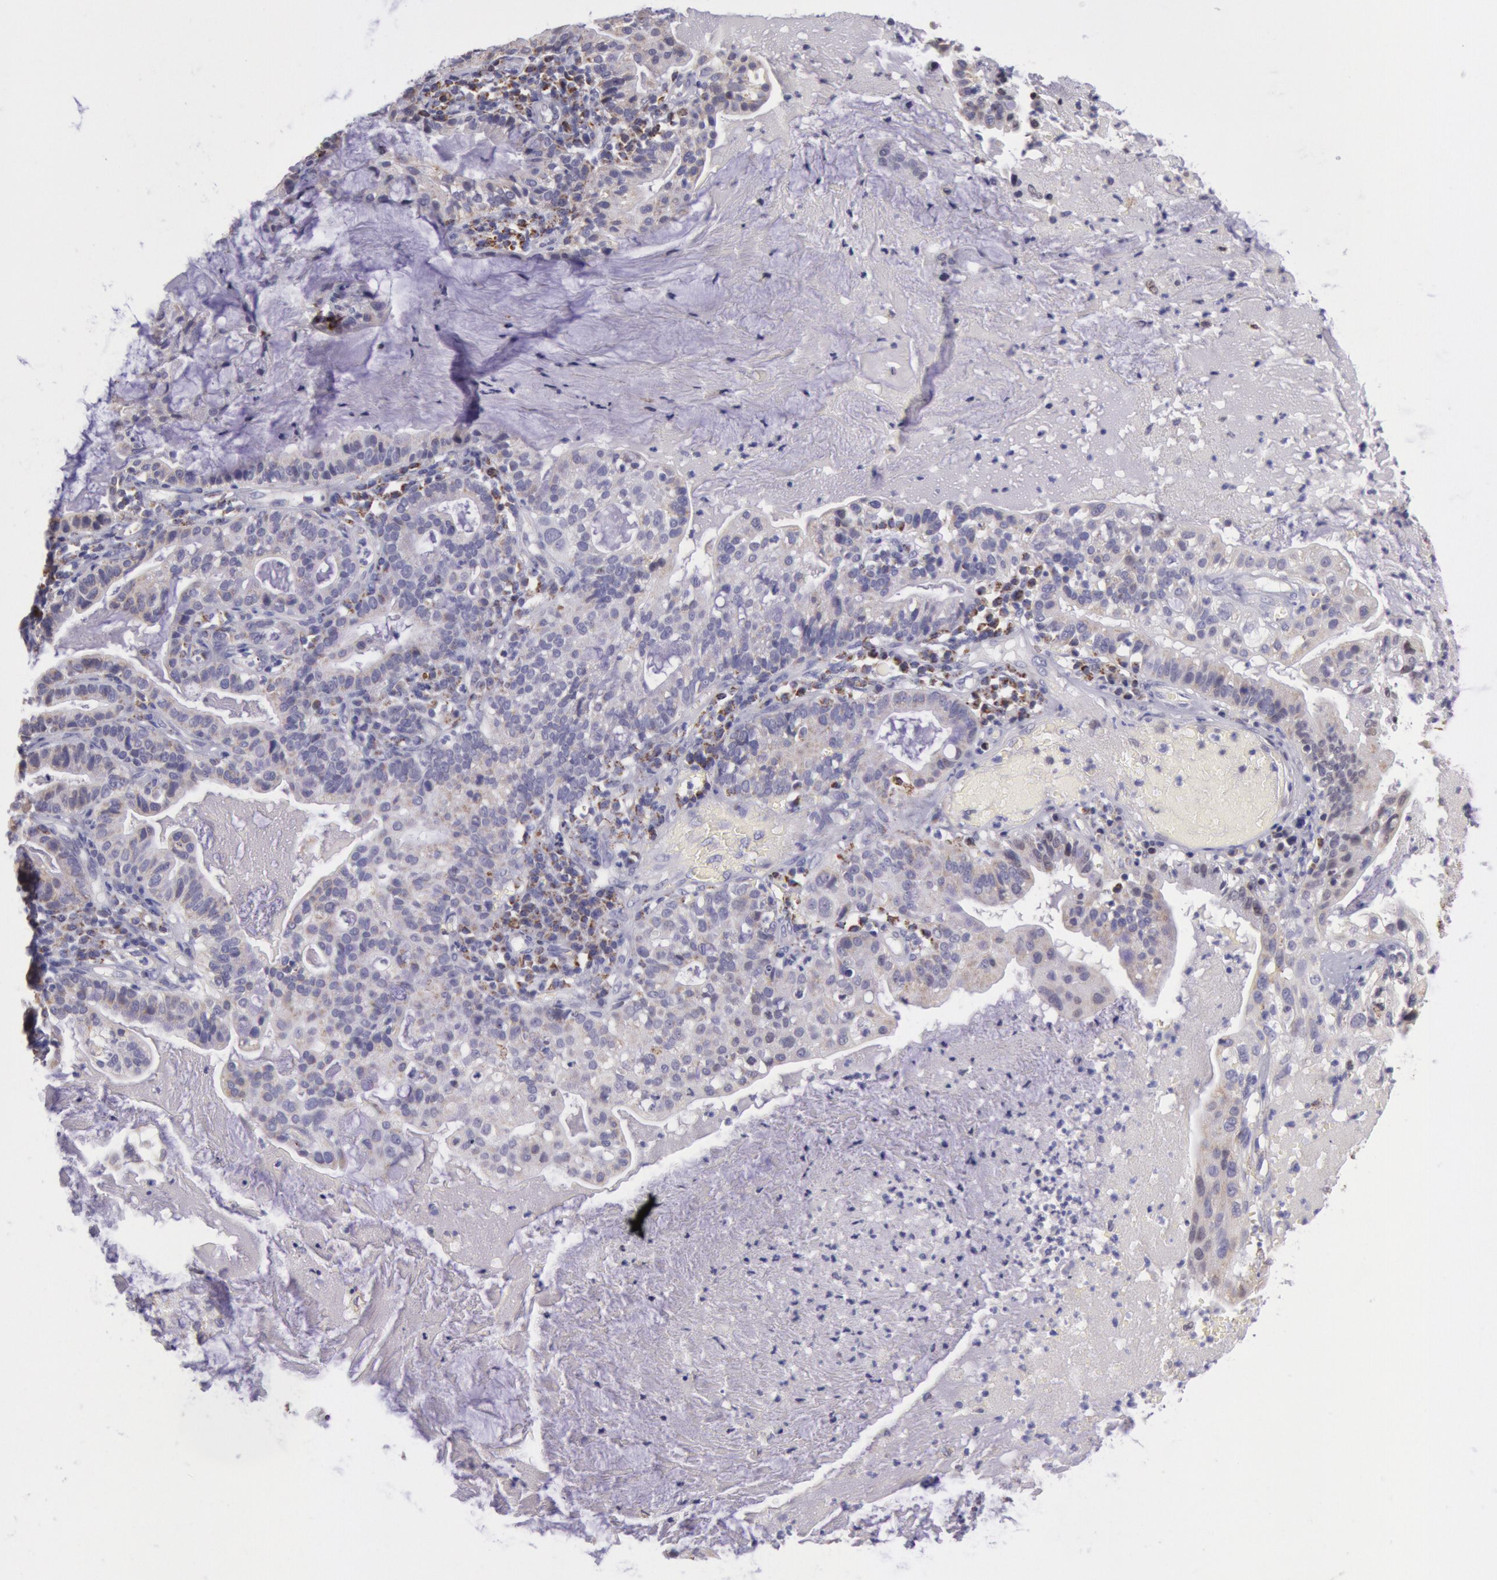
{"staining": {"intensity": "weak", "quantity": "25%-75%", "location": "cytoplasmic/membranous"}, "tissue": "cervical cancer", "cell_type": "Tumor cells", "image_type": "cancer", "snomed": [{"axis": "morphology", "description": "Adenocarcinoma, NOS"}, {"axis": "topography", "description": "Cervix"}], "caption": "A brown stain labels weak cytoplasmic/membranous staining of a protein in cervical cancer (adenocarcinoma) tumor cells.", "gene": "FRMD6", "patient": {"sex": "female", "age": 41}}